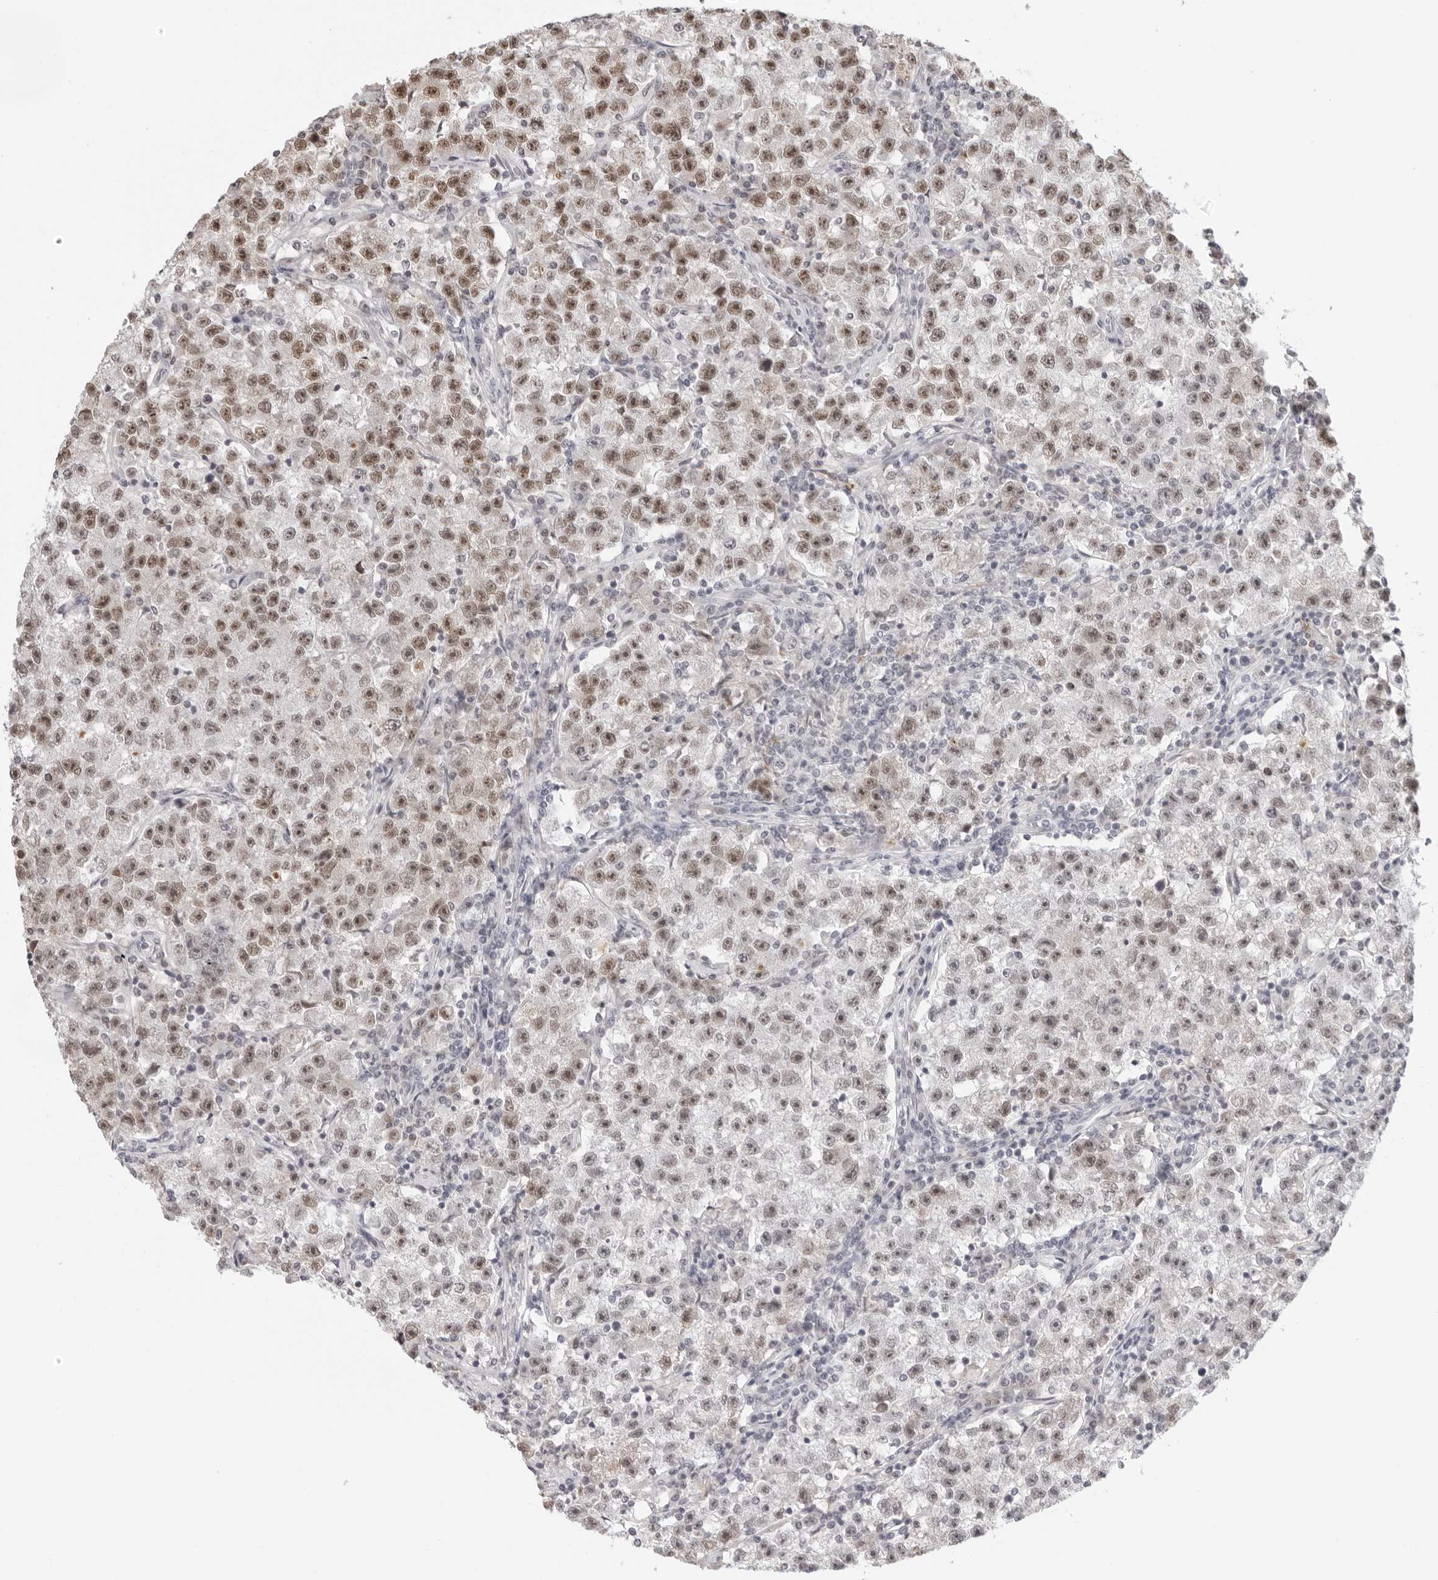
{"staining": {"intensity": "moderate", "quantity": ">75%", "location": "nuclear"}, "tissue": "testis cancer", "cell_type": "Tumor cells", "image_type": "cancer", "snomed": [{"axis": "morphology", "description": "Seminoma, NOS"}, {"axis": "topography", "description": "Testis"}], "caption": "Immunohistochemical staining of testis cancer (seminoma) reveals moderate nuclear protein staining in approximately >75% of tumor cells.", "gene": "MSH6", "patient": {"sex": "male", "age": 22}}